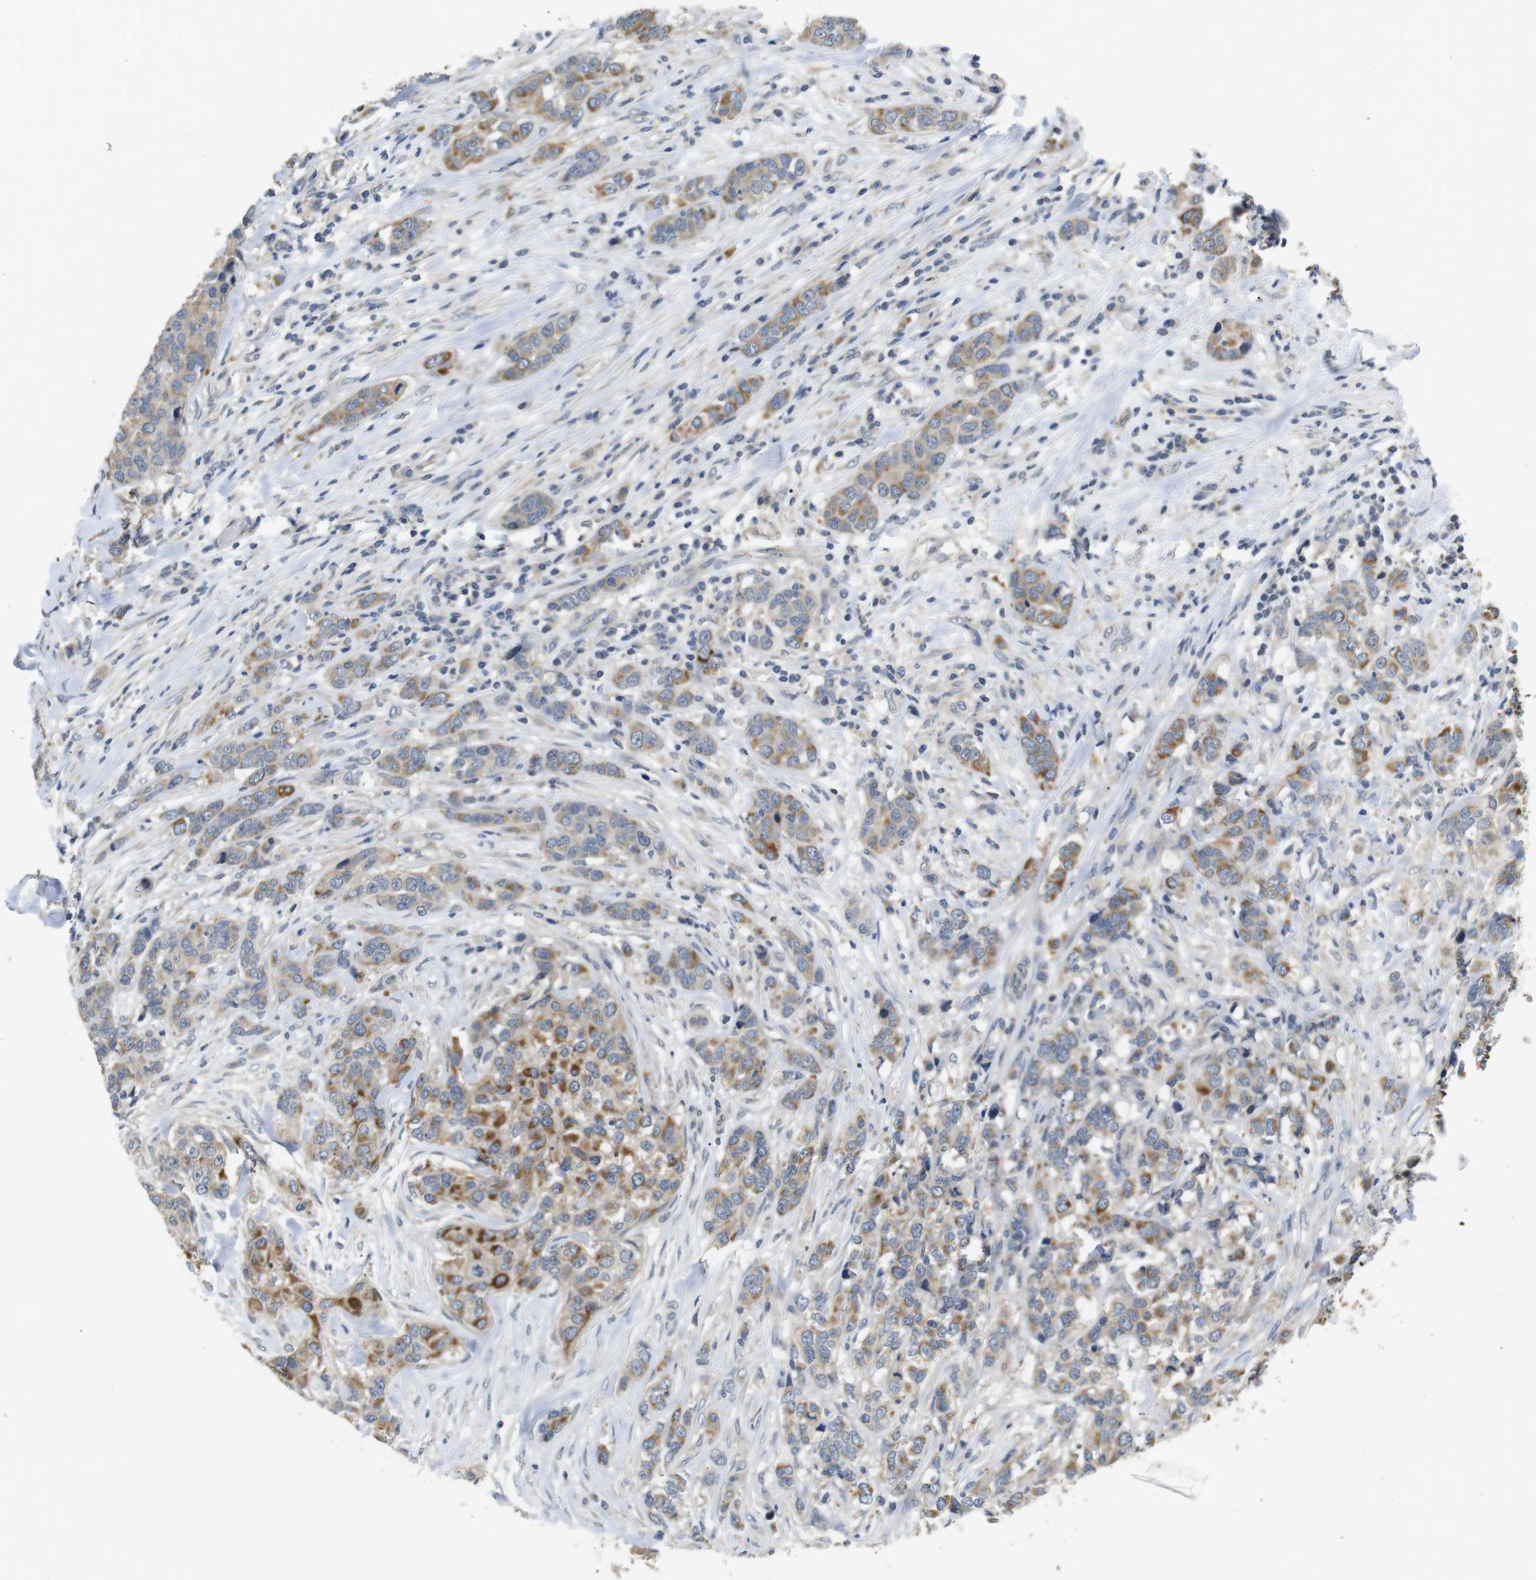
{"staining": {"intensity": "moderate", "quantity": ">75%", "location": "cytoplasmic/membranous"}, "tissue": "breast cancer", "cell_type": "Tumor cells", "image_type": "cancer", "snomed": [{"axis": "morphology", "description": "Lobular carcinoma"}, {"axis": "topography", "description": "Breast"}], "caption": "Breast lobular carcinoma was stained to show a protein in brown. There is medium levels of moderate cytoplasmic/membranous positivity in approximately >75% of tumor cells.", "gene": "ADGRL3", "patient": {"sex": "female", "age": 59}}